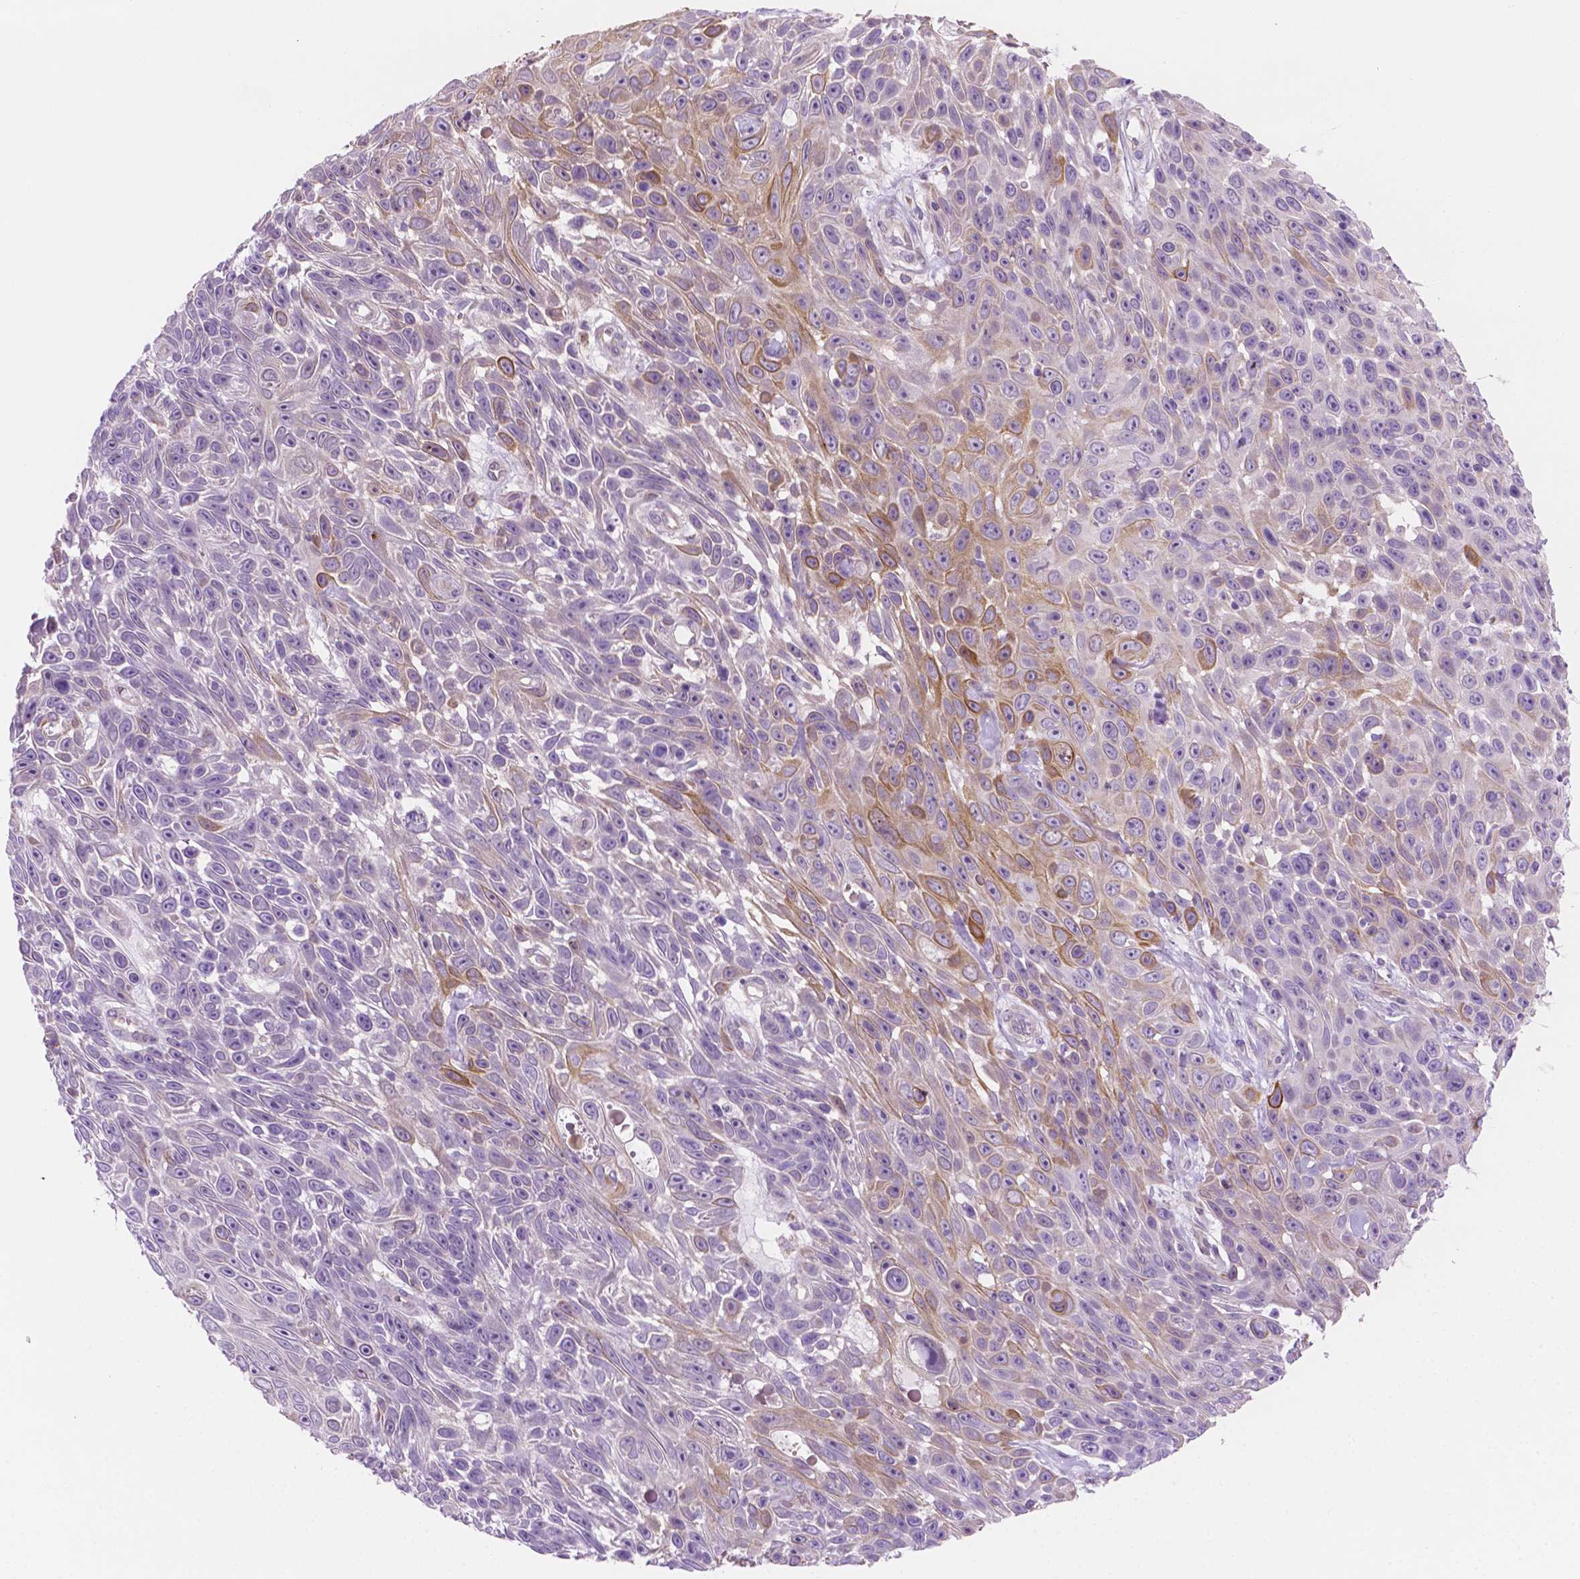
{"staining": {"intensity": "moderate", "quantity": "<25%", "location": "cytoplasmic/membranous"}, "tissue": "skin cancer", "cell_type": "Tumor cells", "image_type": "cancer", "snomed": [{"axis": "morphology", "description": "Squamous cell carcinoma, NOS"}, {"axis": "topography", "description": "Skin"}], "caption": "Squamous cell carcinoma (skin) stained with DAB immunohistochemistry reveals low levels of moderate cytoplasmic/membranous positivity in approximately <25% of tumor cells. Immunohistochemistry (ihc) stains the protein in brown and the nuclei are stained blue.", "gene": "EPPK1", "patient": {"sex": "male", "age": 82}}